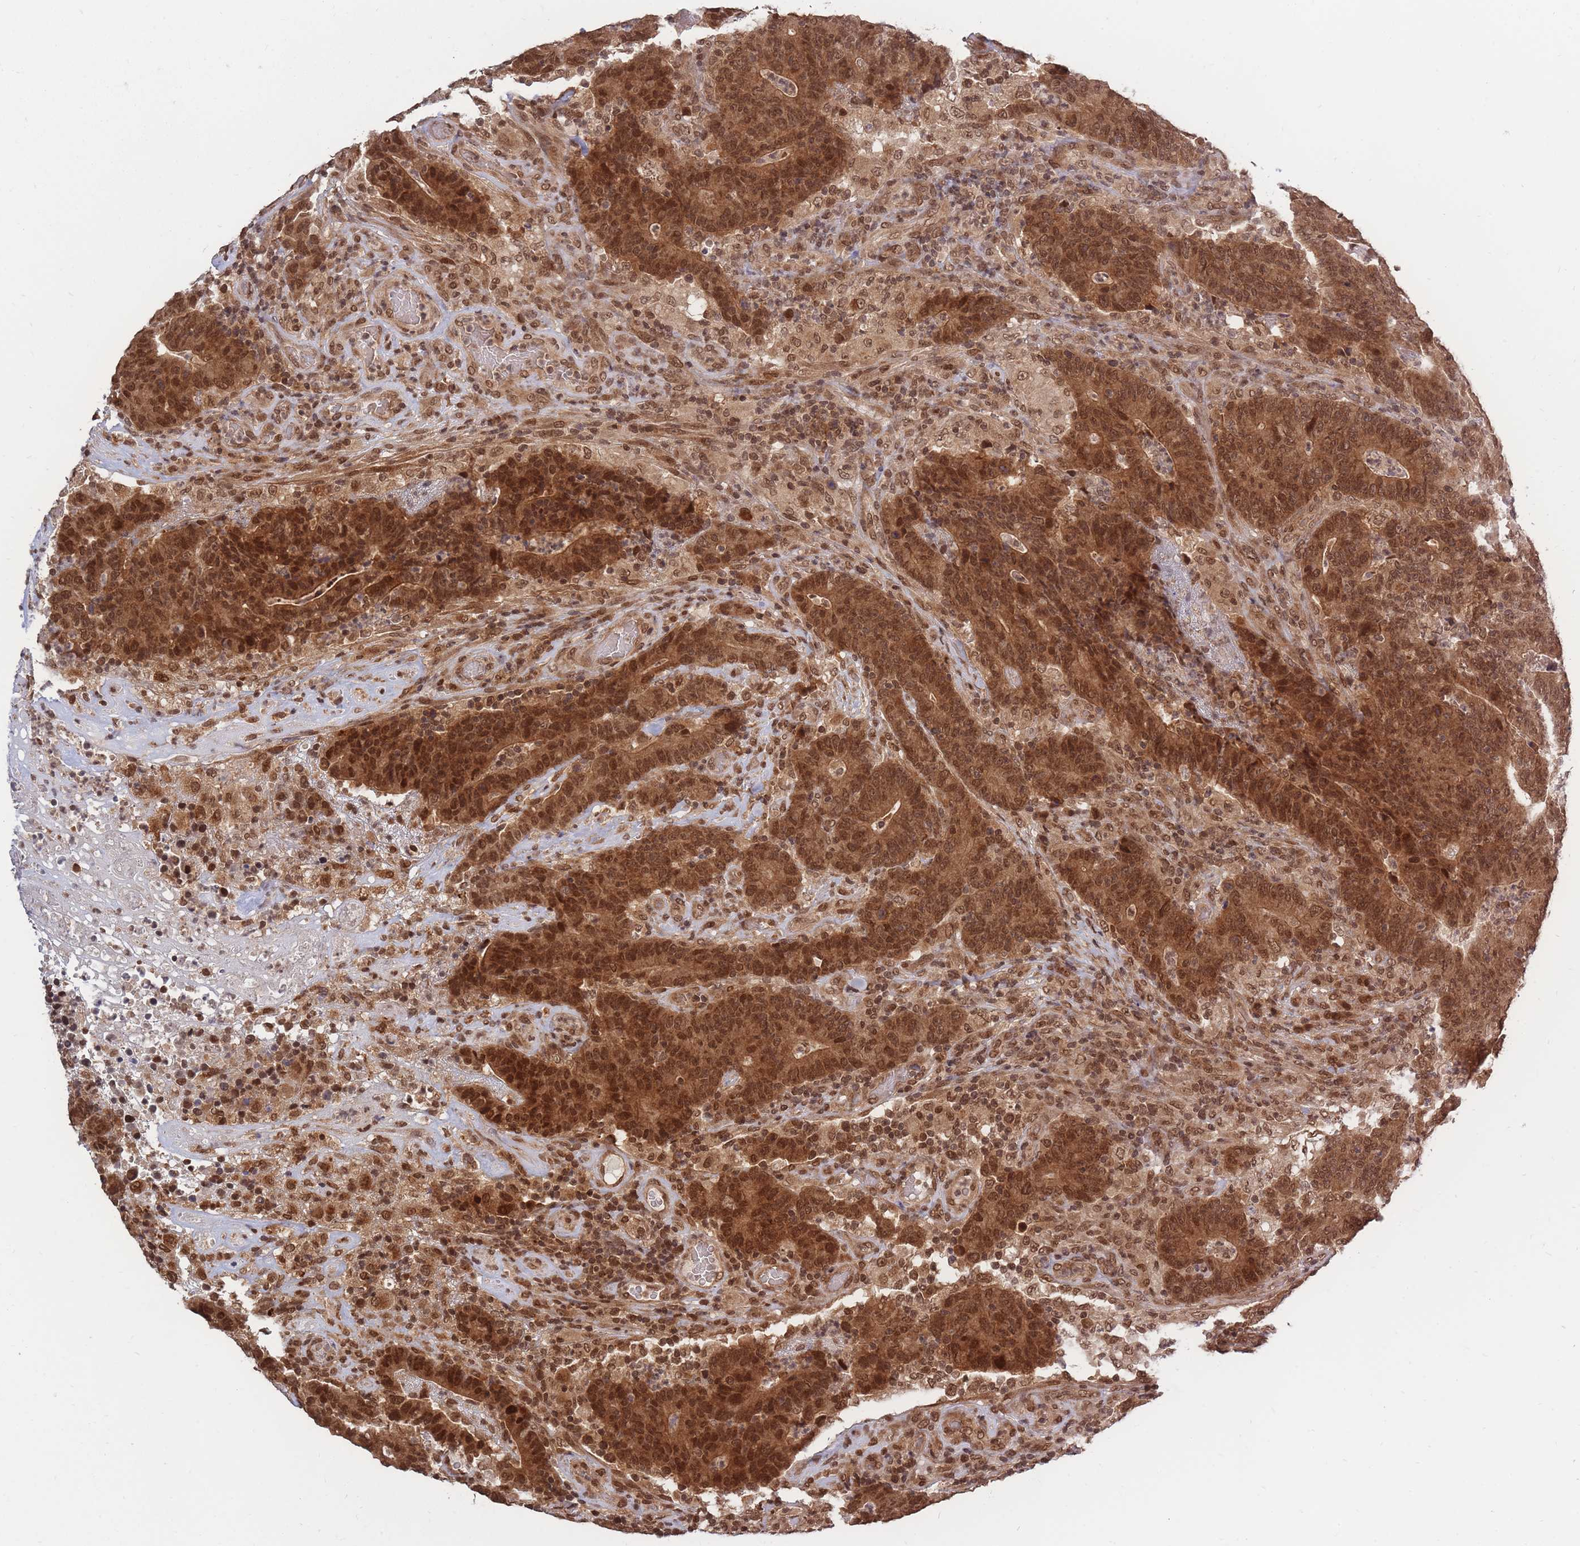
{"staining": {"intensity": "strong", "quantity": ">75%", "location": "cytoplasmic/membranous,nuclear"}, "tissue": "colorectal cancer", "cell_type": "Tumor cells", "image_type": "cancer", "snomed": [{"axis": "morphology", "description": "Normal tissue, NOS"}, {"axis": "morphology", "description": "Adenocarcinoma, NOS"}, {"axis": "topography", "description": "Colon"}], "caption": "Protein expression analysis of adenocarcinoma (colorectal) displays strong cytoplasmic/membranous and nuclear staining in approximately >75% of tumor cells. The protein is shown in brown color, while the nuclei are stained blue.", "gene": "SRA1", "patient": {"sex": "female", "age": 75}}